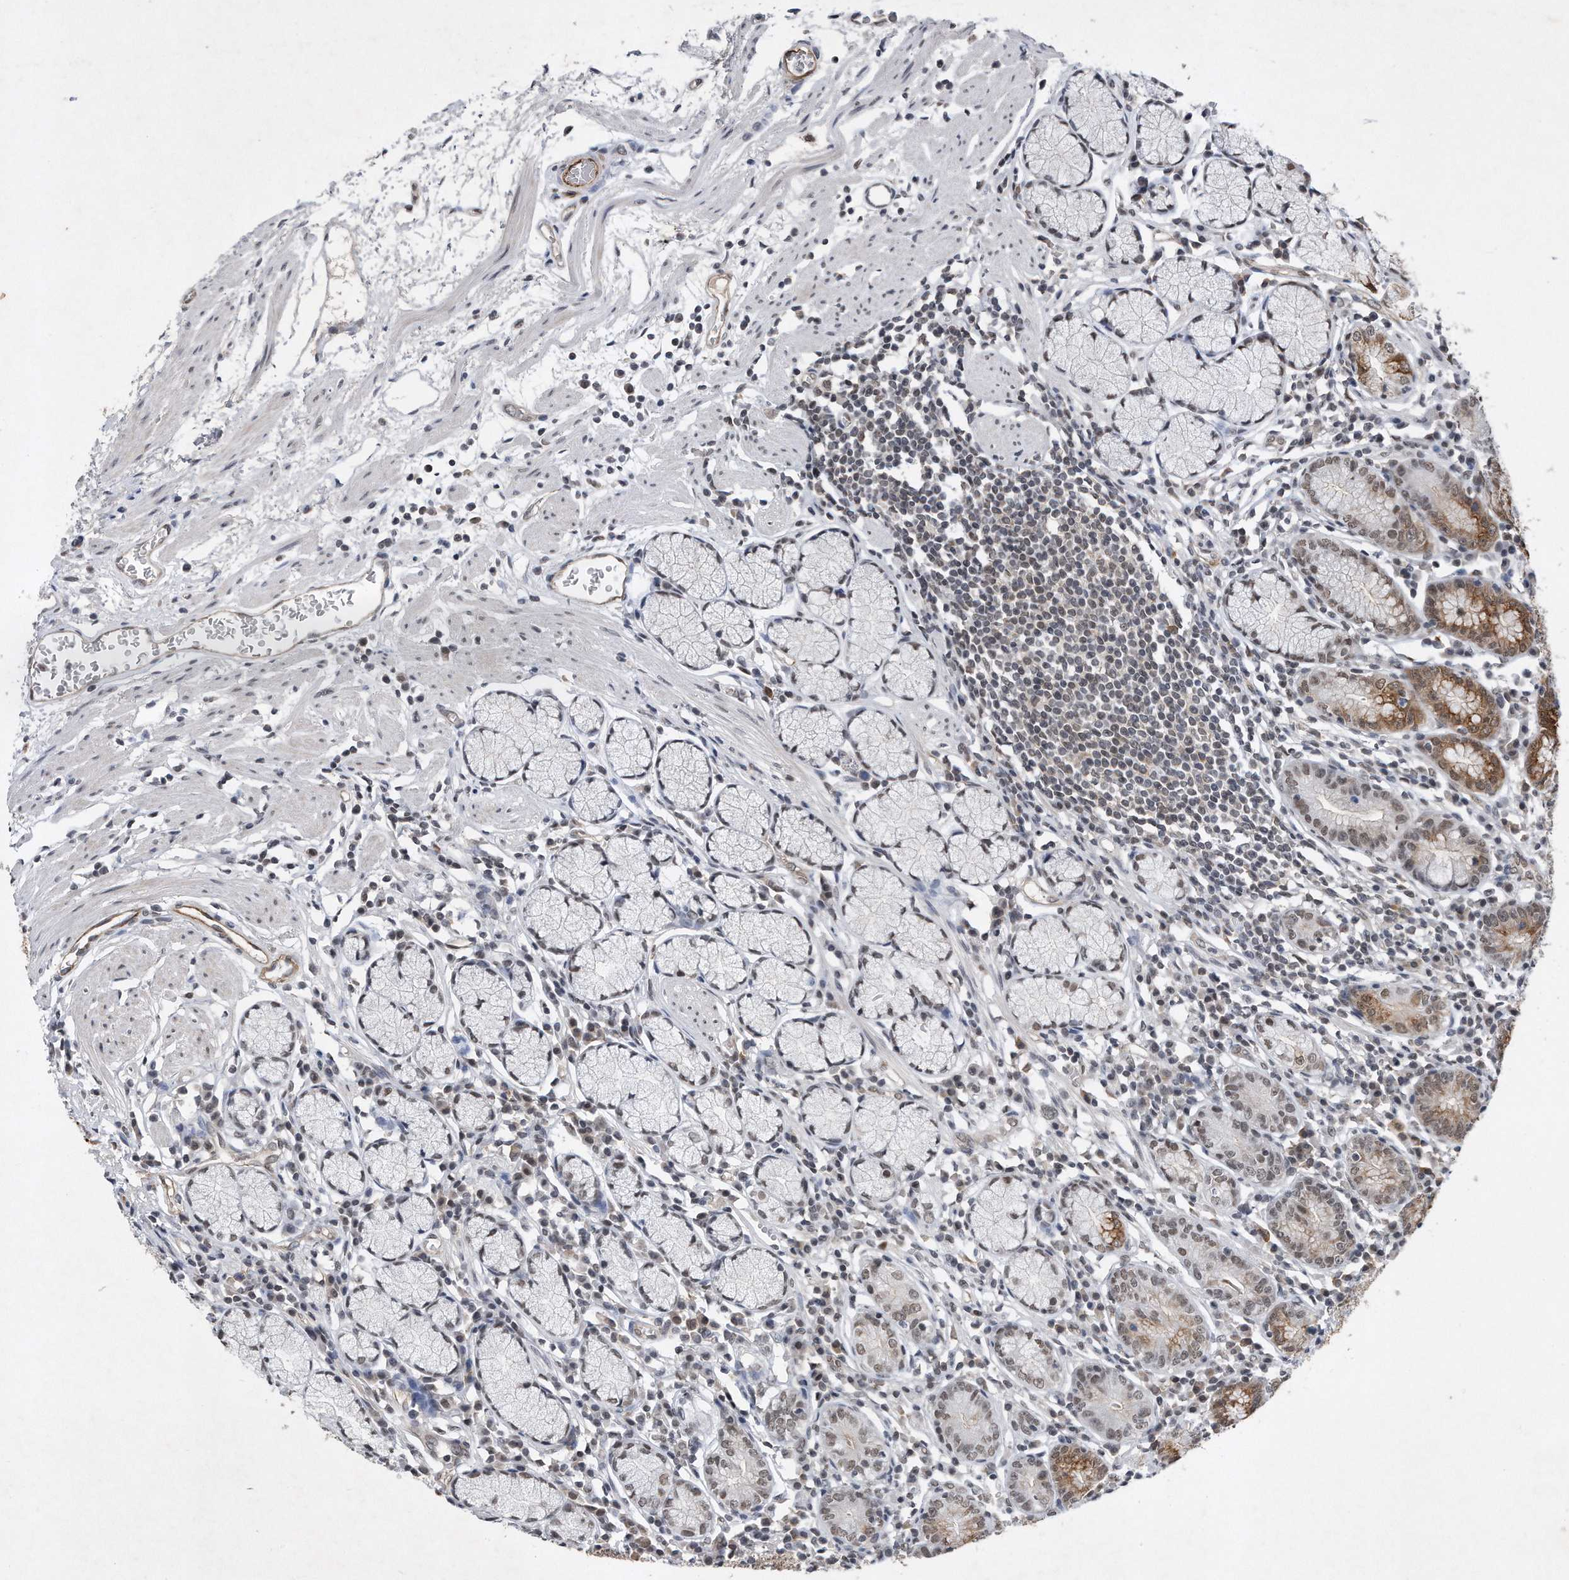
{"staining": {"intensity": "strong", "quantity": "25%-75%", "location": "cytoplasmic/membranous"}, "tissue": "stomach", "cell_type": "Glandular cells", "image_type": "normal", "snomed": [{"axis": "morphology", "description": "Normal tissue, NOS"}, {"axis": "topography", "description": "Stomach"}], "caption": "Protein staining of unremarkable stomach demonstrates strong cytoplasmic/membranous positivity in approximately 25%-75% of glandular cells. The staining was performed using DAB (3,3'-diaminobenzidine) to visualize the protein expression in brown, while the nuclei were stained in blue with hematoxylin (Magnification: 20x).", "gene": "TP53INP1", "patient": {"sex": "male", "age": 55}}